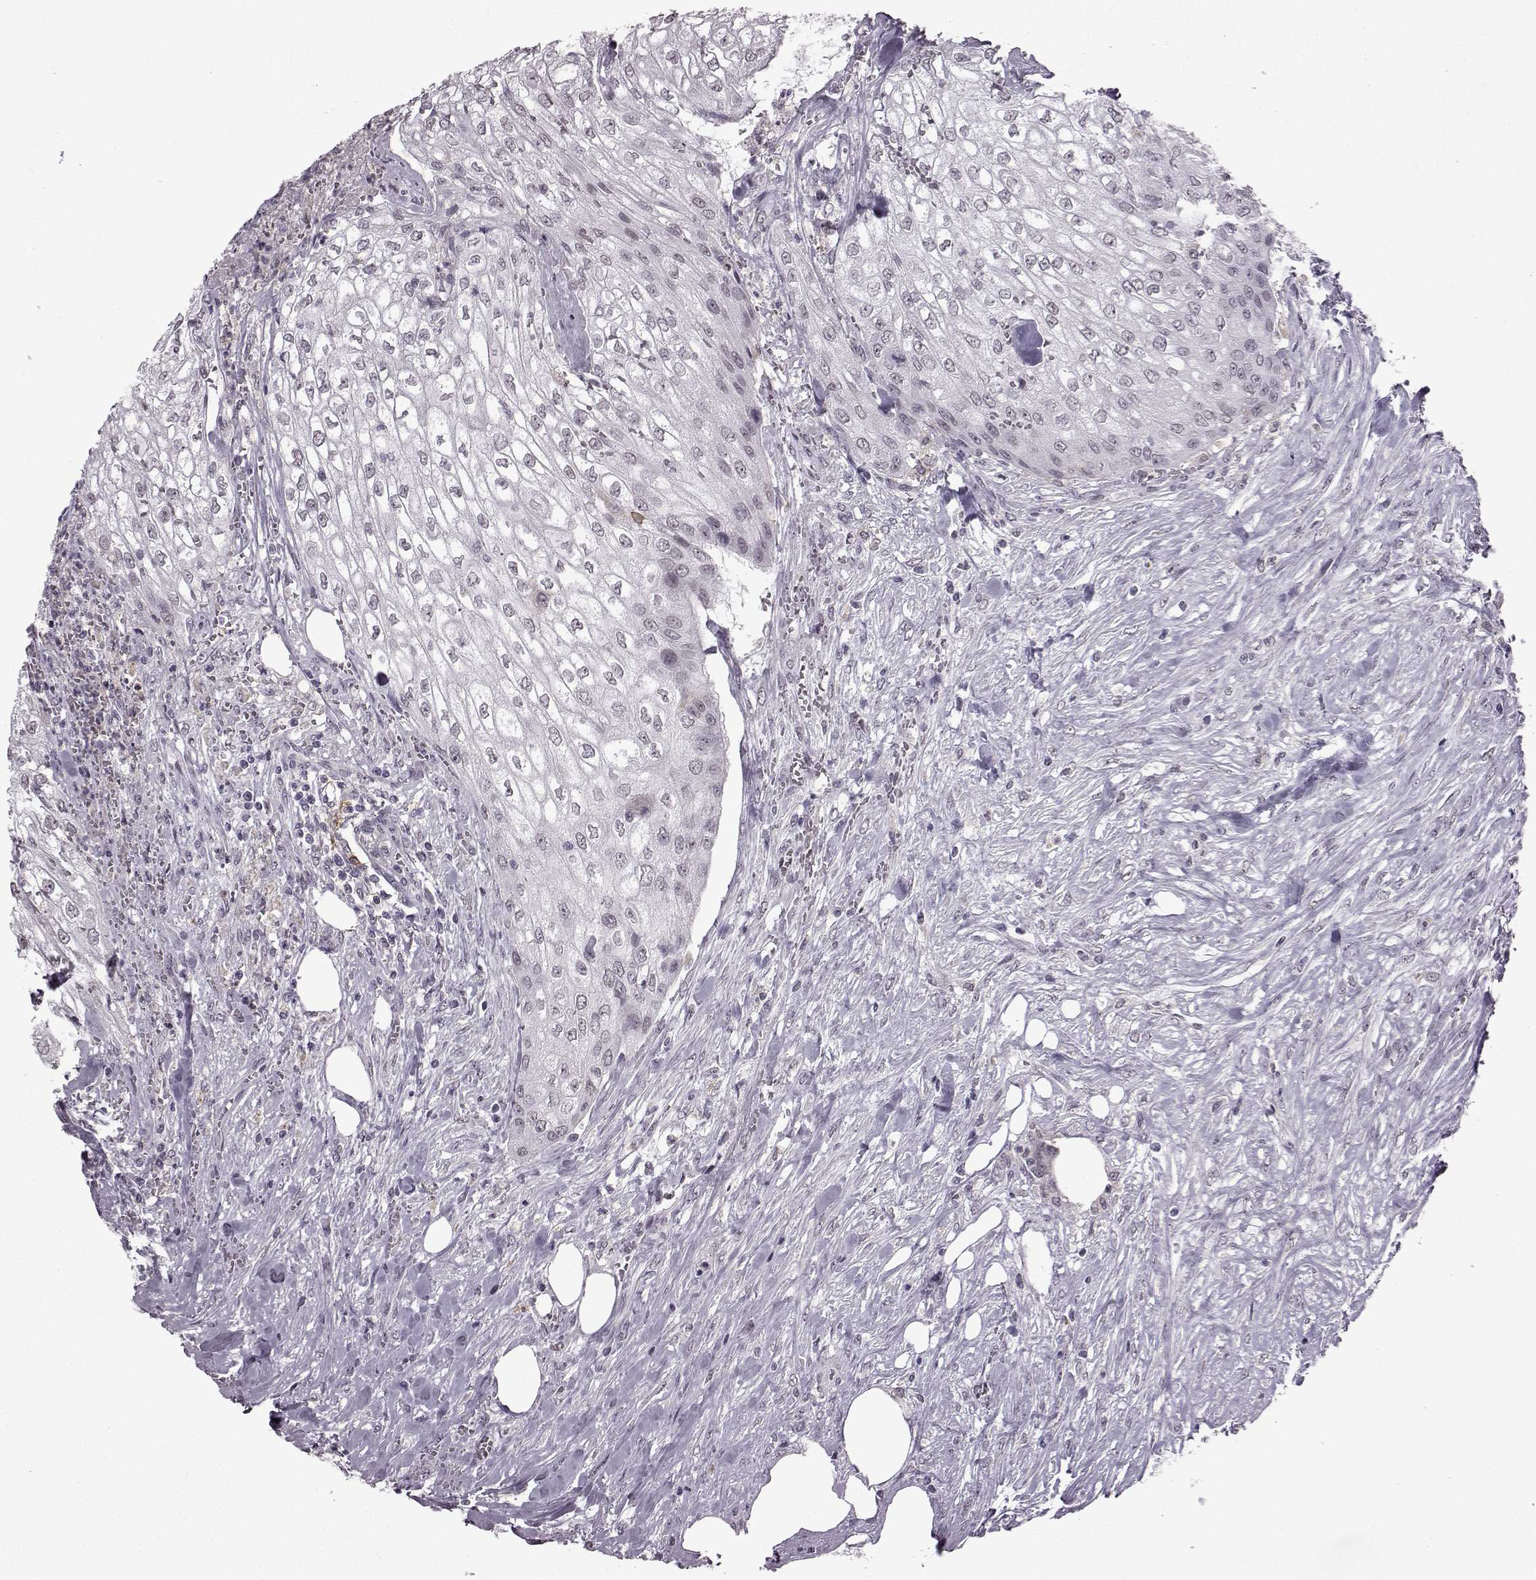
{"staining": {"intensity": "negative", "quantity": "none", "location": "none"}, "tissue": "urothelial cancer", "cell_type": "Tumor cells", "image_type": "cancer", "snomed": [{"axis": "morphology", "description": "Urothelial carcinoma, High grade"}, {"axis": "topography", "description": "Urinary bladder"}], "caption": "Immunohistochemistry micrograph of urothelial cancer stained for a protein (brown), which shows no positivity in tumor cells. (Brightfield microscopy of DAB IHC at high magnification).", "gene": "SLC28A2", "patient": {"sex": "male", "age": 62}}